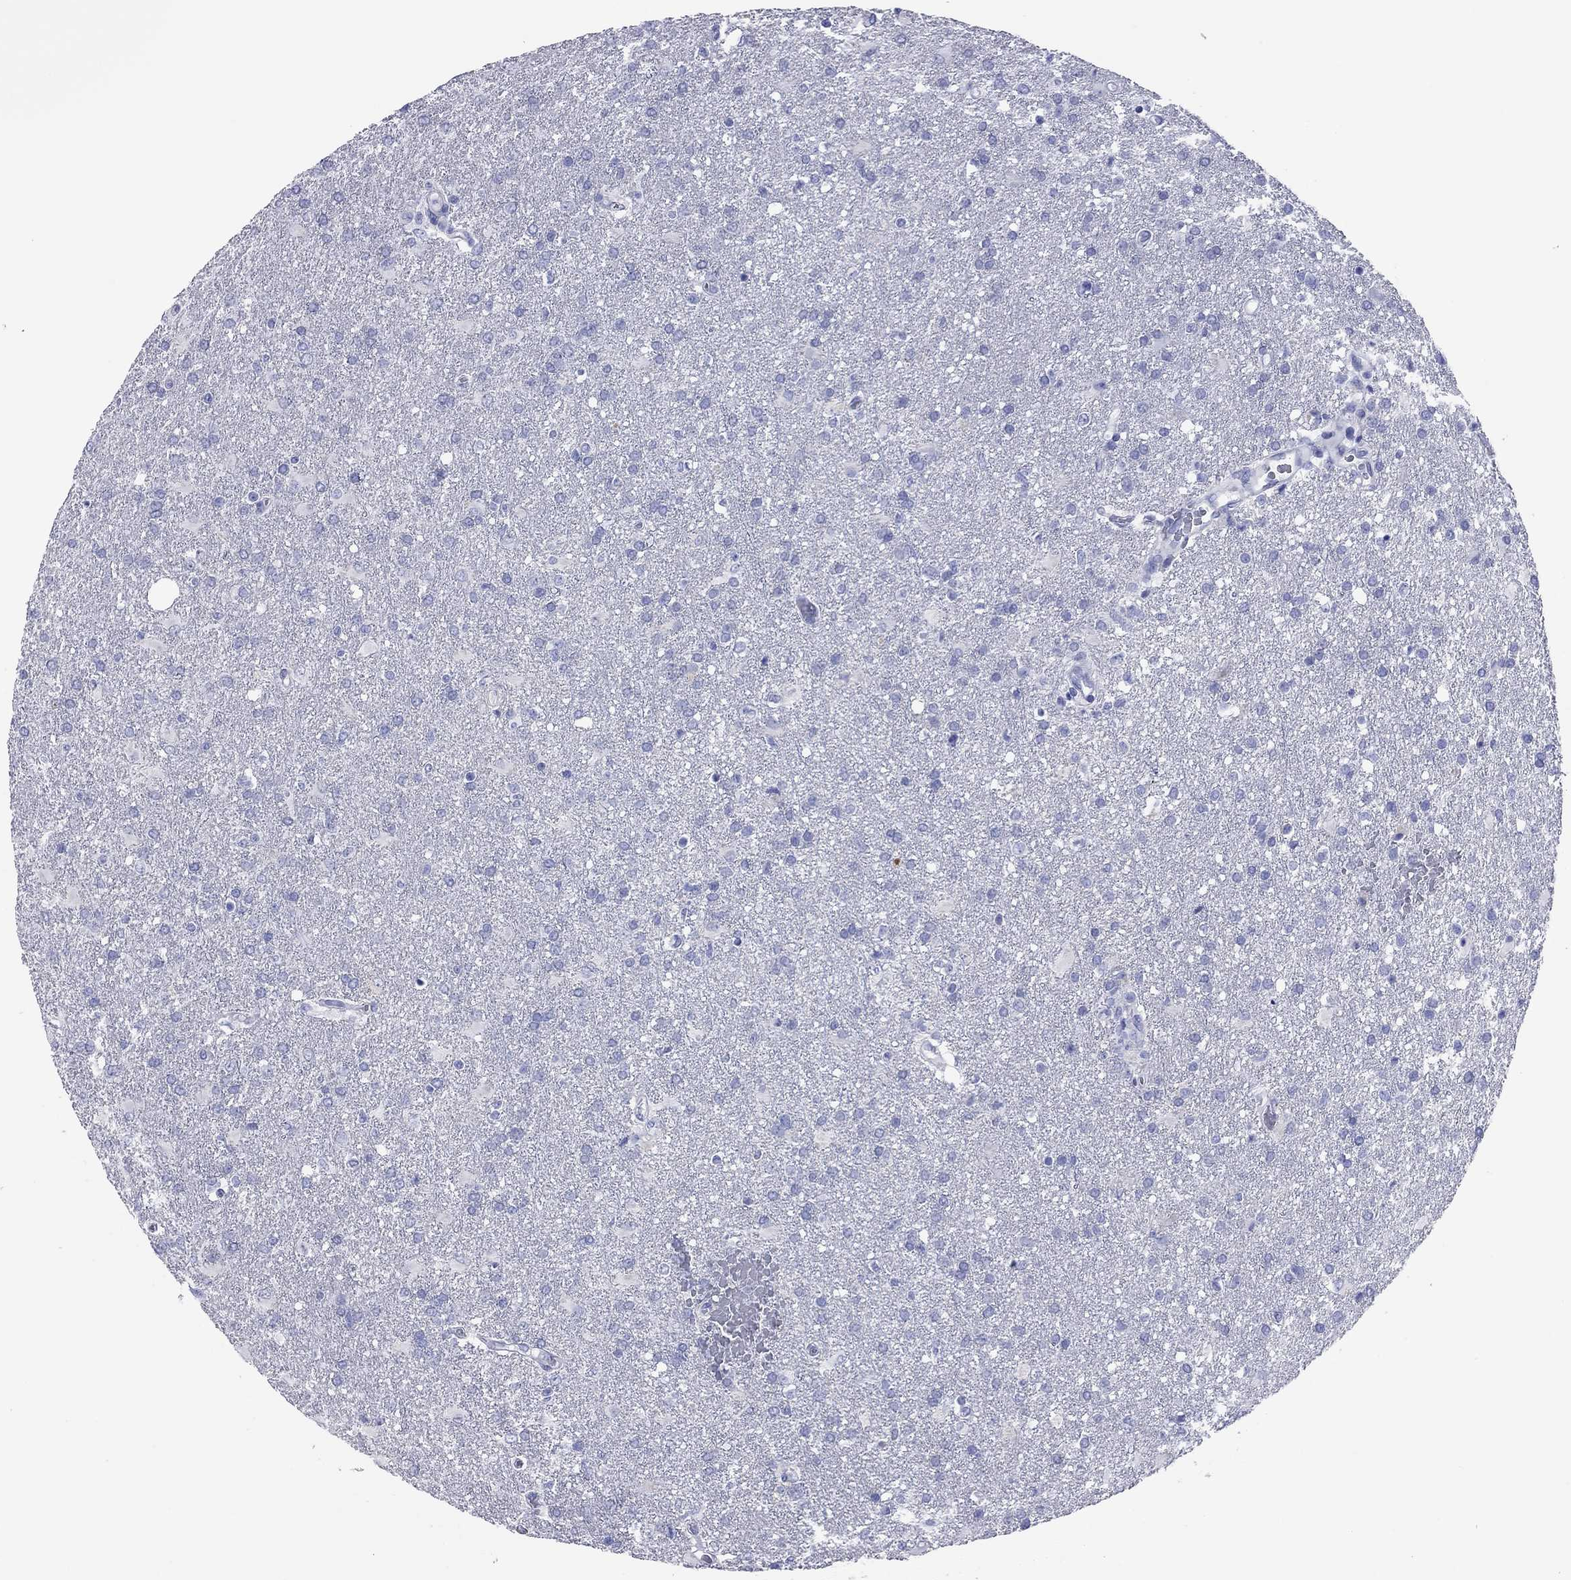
{"staining": {"intensity": "negative", "quantity": "none", "location": "none"}, "tissue": "glioma", "cell_type": "Tumor cells", "image_type": "cancer", "snomed": [{"axis": "morphology", "description": "Glioma, malignant, High grade"}, {"axis": "topography", "description": "Brain"}], "caption": "Photomicrograph shows no significant protein expression in tumor cells of glioma.", "gene": "VSIG10", "patient": {"sex": "male", "age": 68}}